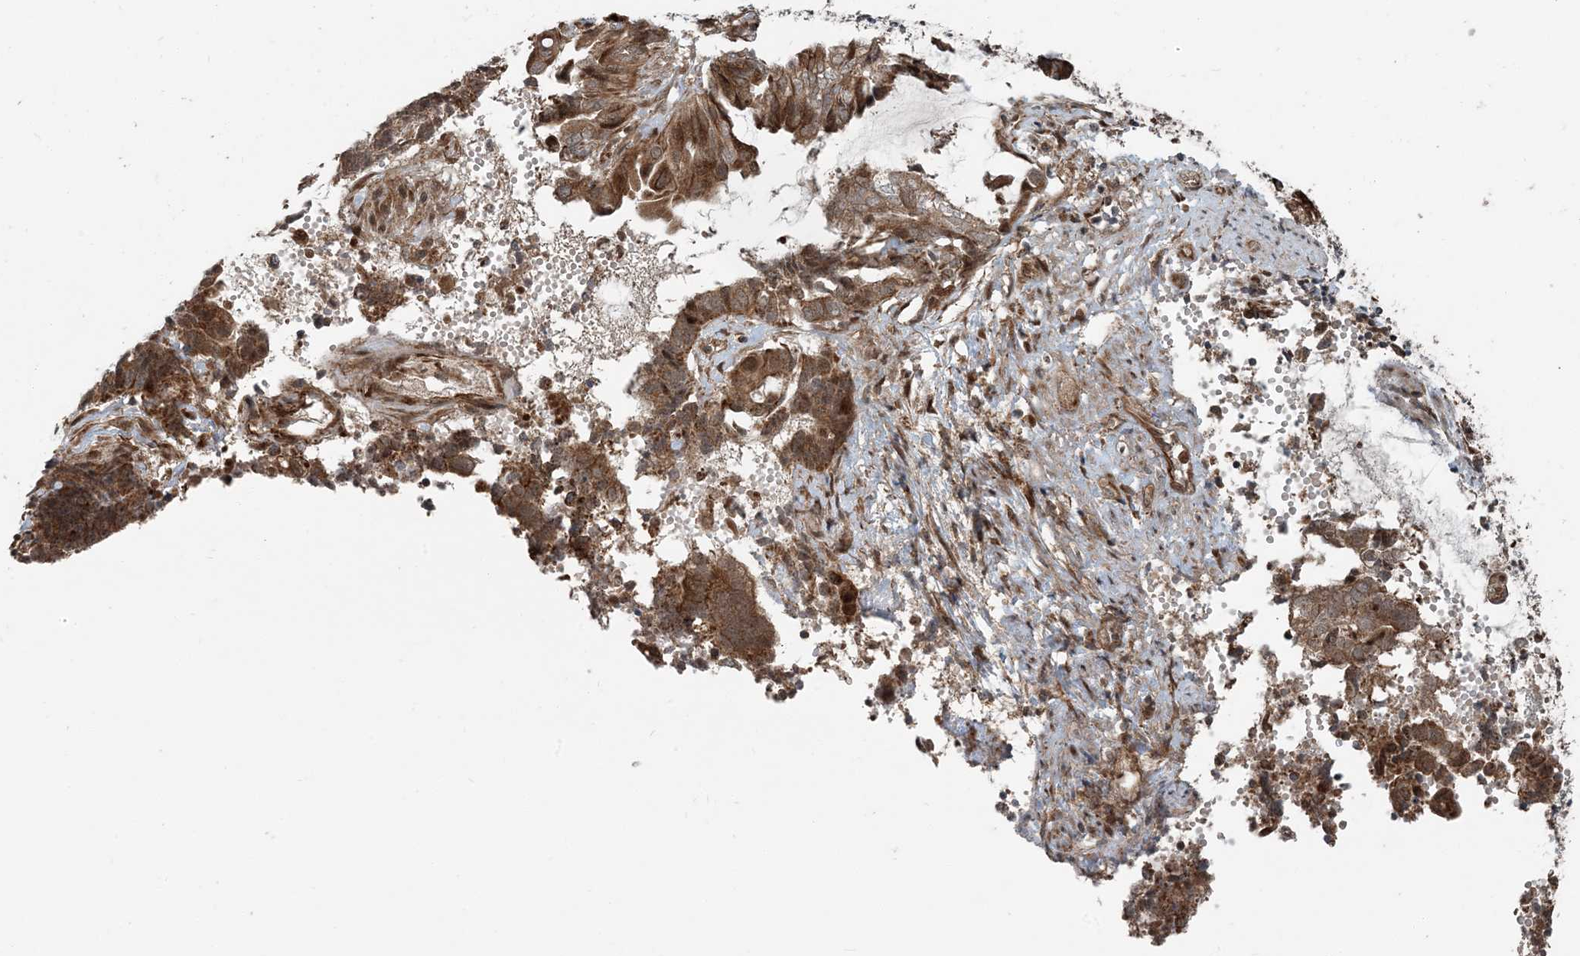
{"staining": {"intensity": "moderate", "quantity": ">75%", "location": "cytoplasmic/membranous"}, "tissue": "endometrial cancer", "cell_type": "Tumor cells", "image_type": "cancer", "snomed": [{"axis": "morphology", "description": "Adenocarcinoma, NOS"}, {"axis": "topography", "description": "Uterus"}, {"axis": "topography", "description": "Endometrium"}], "caption": "A histopathology image showing moderate cytoplasmic/membranous expression in about >75% of tumor cells in adenocarcinoma (endometrial), as visualized by brown immunohistochemical staining.", "gene": "EDEM2", "patient": {"sex": "female", "age": 70}}